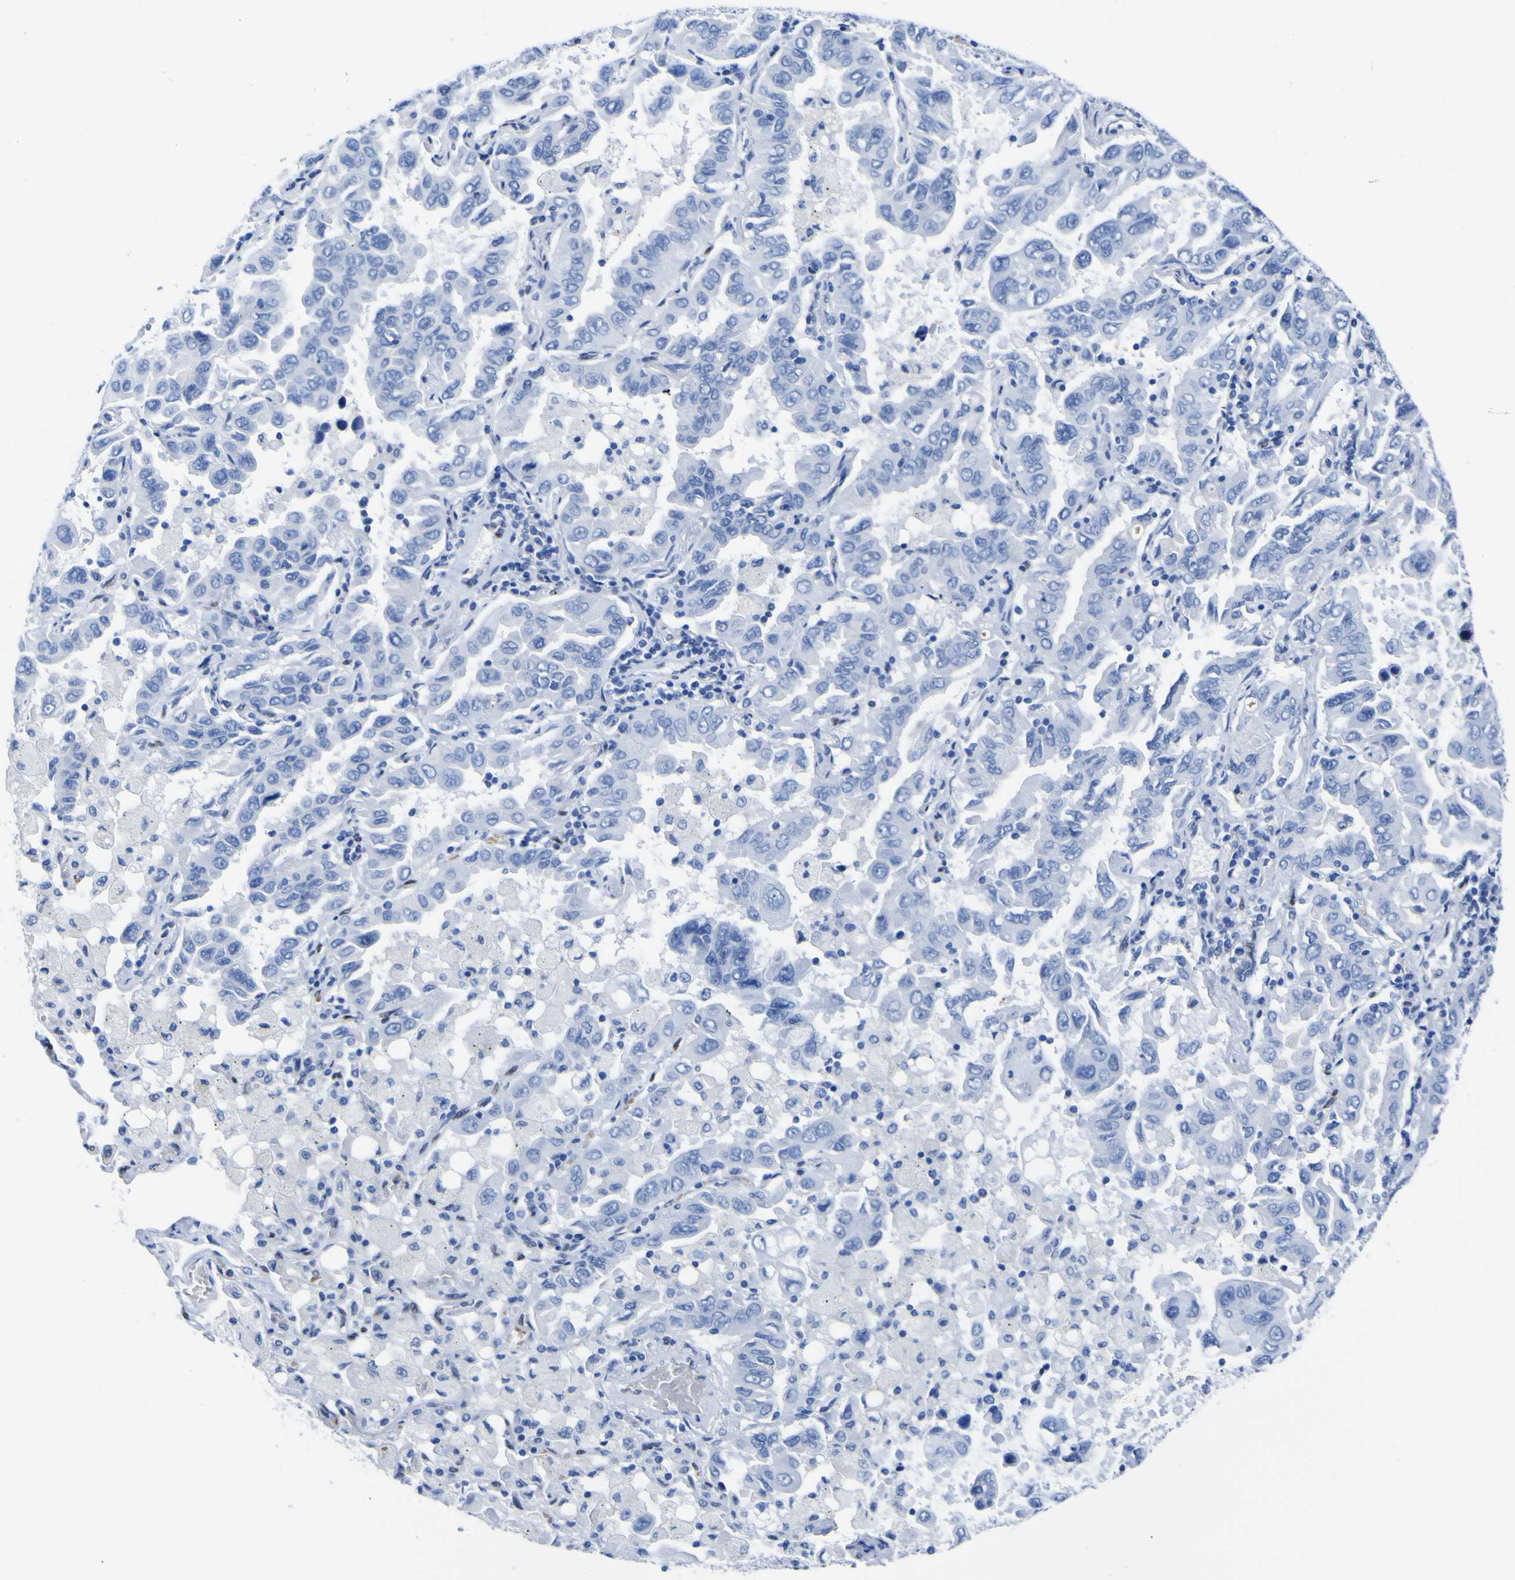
{"staining": {"intensity": "negative", "quantity": "none", "location": "none"}, "tissue": "lung cancer", "cell_type": "Tumor cells", "image_type": "cancer", "snomed": [{"axis": "morphology", "description": "Adenocarcinoma, NOS"}, {"axis": "topography", "description": "Lung"}], "caption": "This is an immunohistochemistry (IHC) micrograph of adenocarcinoma (lung). There is no expression in tumor cells.", "gene": "DACH1", "patient": {"sex": "male", "age": 64}}